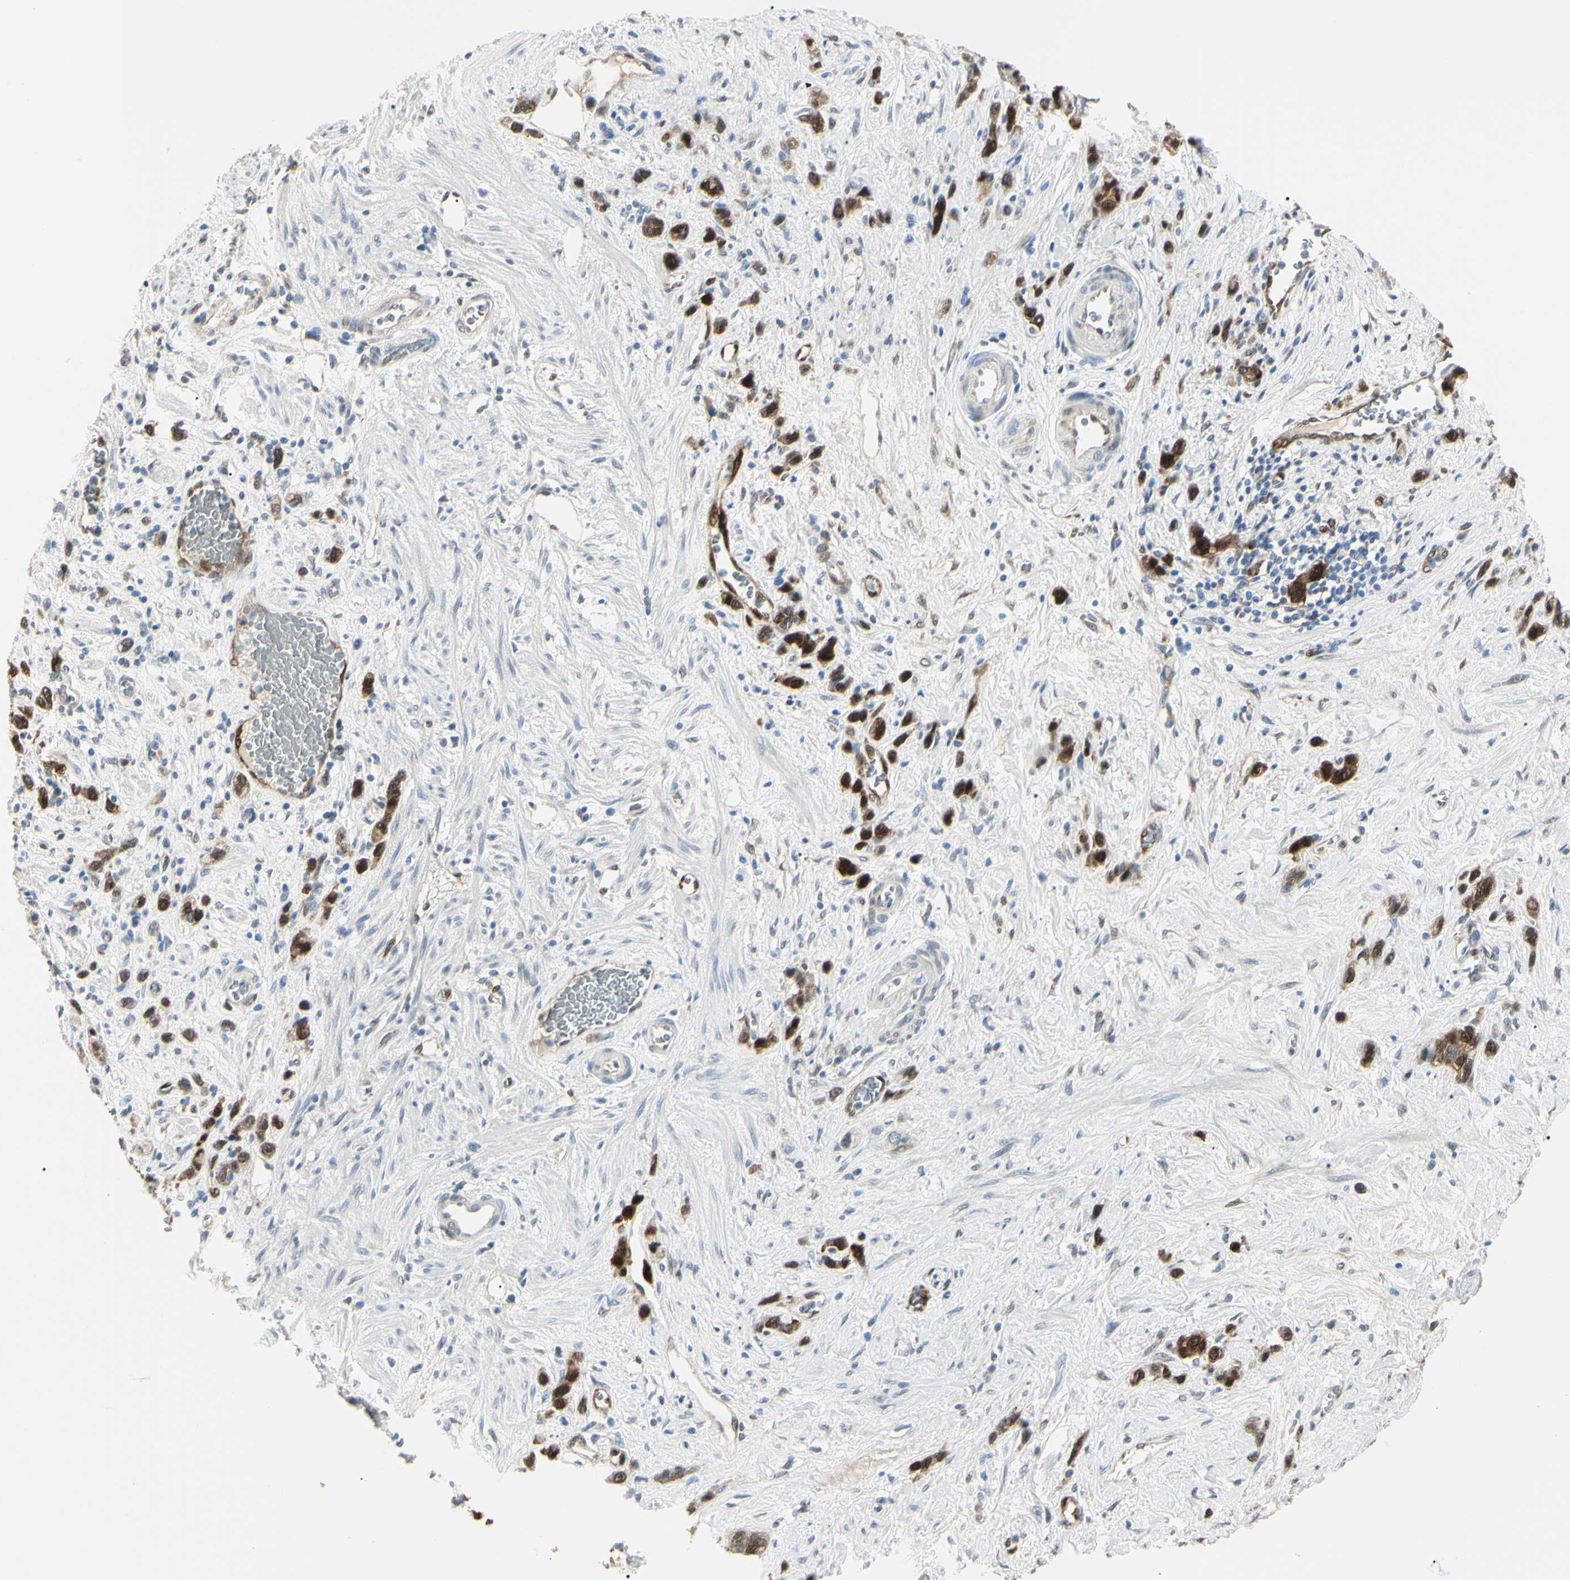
{"staining": {"intensity": "strong", "quantity": "<25%", "location": "cytoplasmic/membranous,nuclear"}, "tissue": "stomach cancer", "cell_type": "Tumor cells", "image_type": "cancer", "snomed": [{"axis": "morphology", "description": "Adenocarcinoma, NOS"}, {"axis": "morphology", "description": "Adenocarcinoma, High grade"}, {"axis": "topography", "description": "Stomach, upper"}, {"axis": "topography", "description": "Stomach, lower"}], "caption": "A high-resolution micrograph shows immunohistochemistry (IHC) staining of stomach adenocarcinoma, which shows strong cytoplasmic/membranous and nuclear positivity in about <25% of tumor cells. The staining was performed using DAB to visualize the protein expression in brown, while the nuclei were stained in blue with hematoxylin (Magnification: 20x).", "gene": "AKR1C3", "patient": {"sex": "female", "age": 65}}